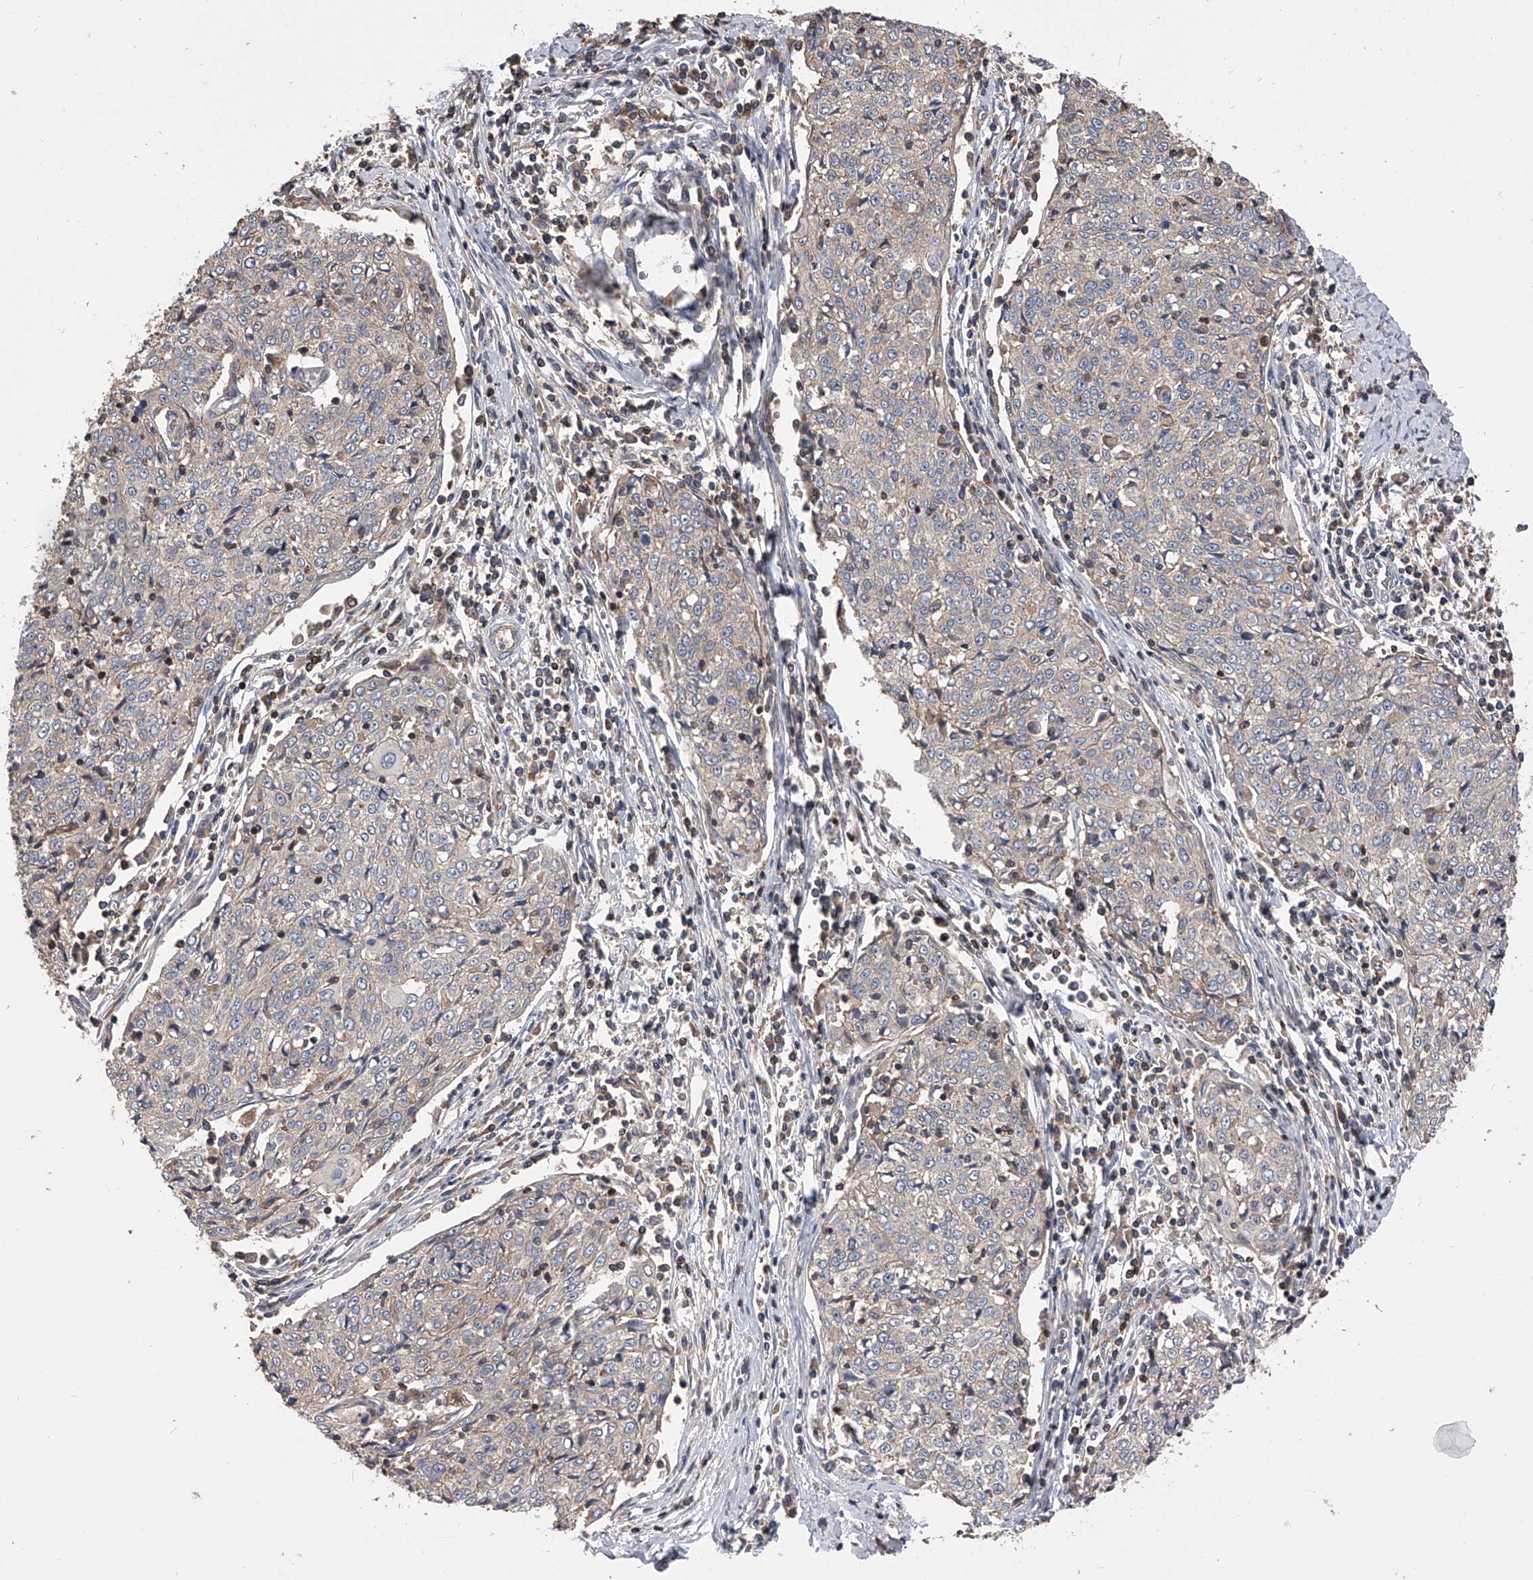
{"staining": {"intensity": "weak", "quantity": "25%-75%", "location": "cytoplasmic/membranous"}, "tissue": "cervical cancer", "cell_type": "Tumor cells", "image_type": "cancer", "snomed": [{"axis": "morphology", "description": "Squamous cell carcinoma, NOS"}, {"axis": "topography", "description": "Cervix"}], "caption": "Immunohistochemistry (IHC) micrograph of cervical squamous cell carcinoma stained for a protein (brown), which demonstrates low levels of weak cytoplasmic/membranous staining in about 25%-75% of tumor cells.", "gene": "CUL7", "patient": {"sex": "female", "age": 48}}